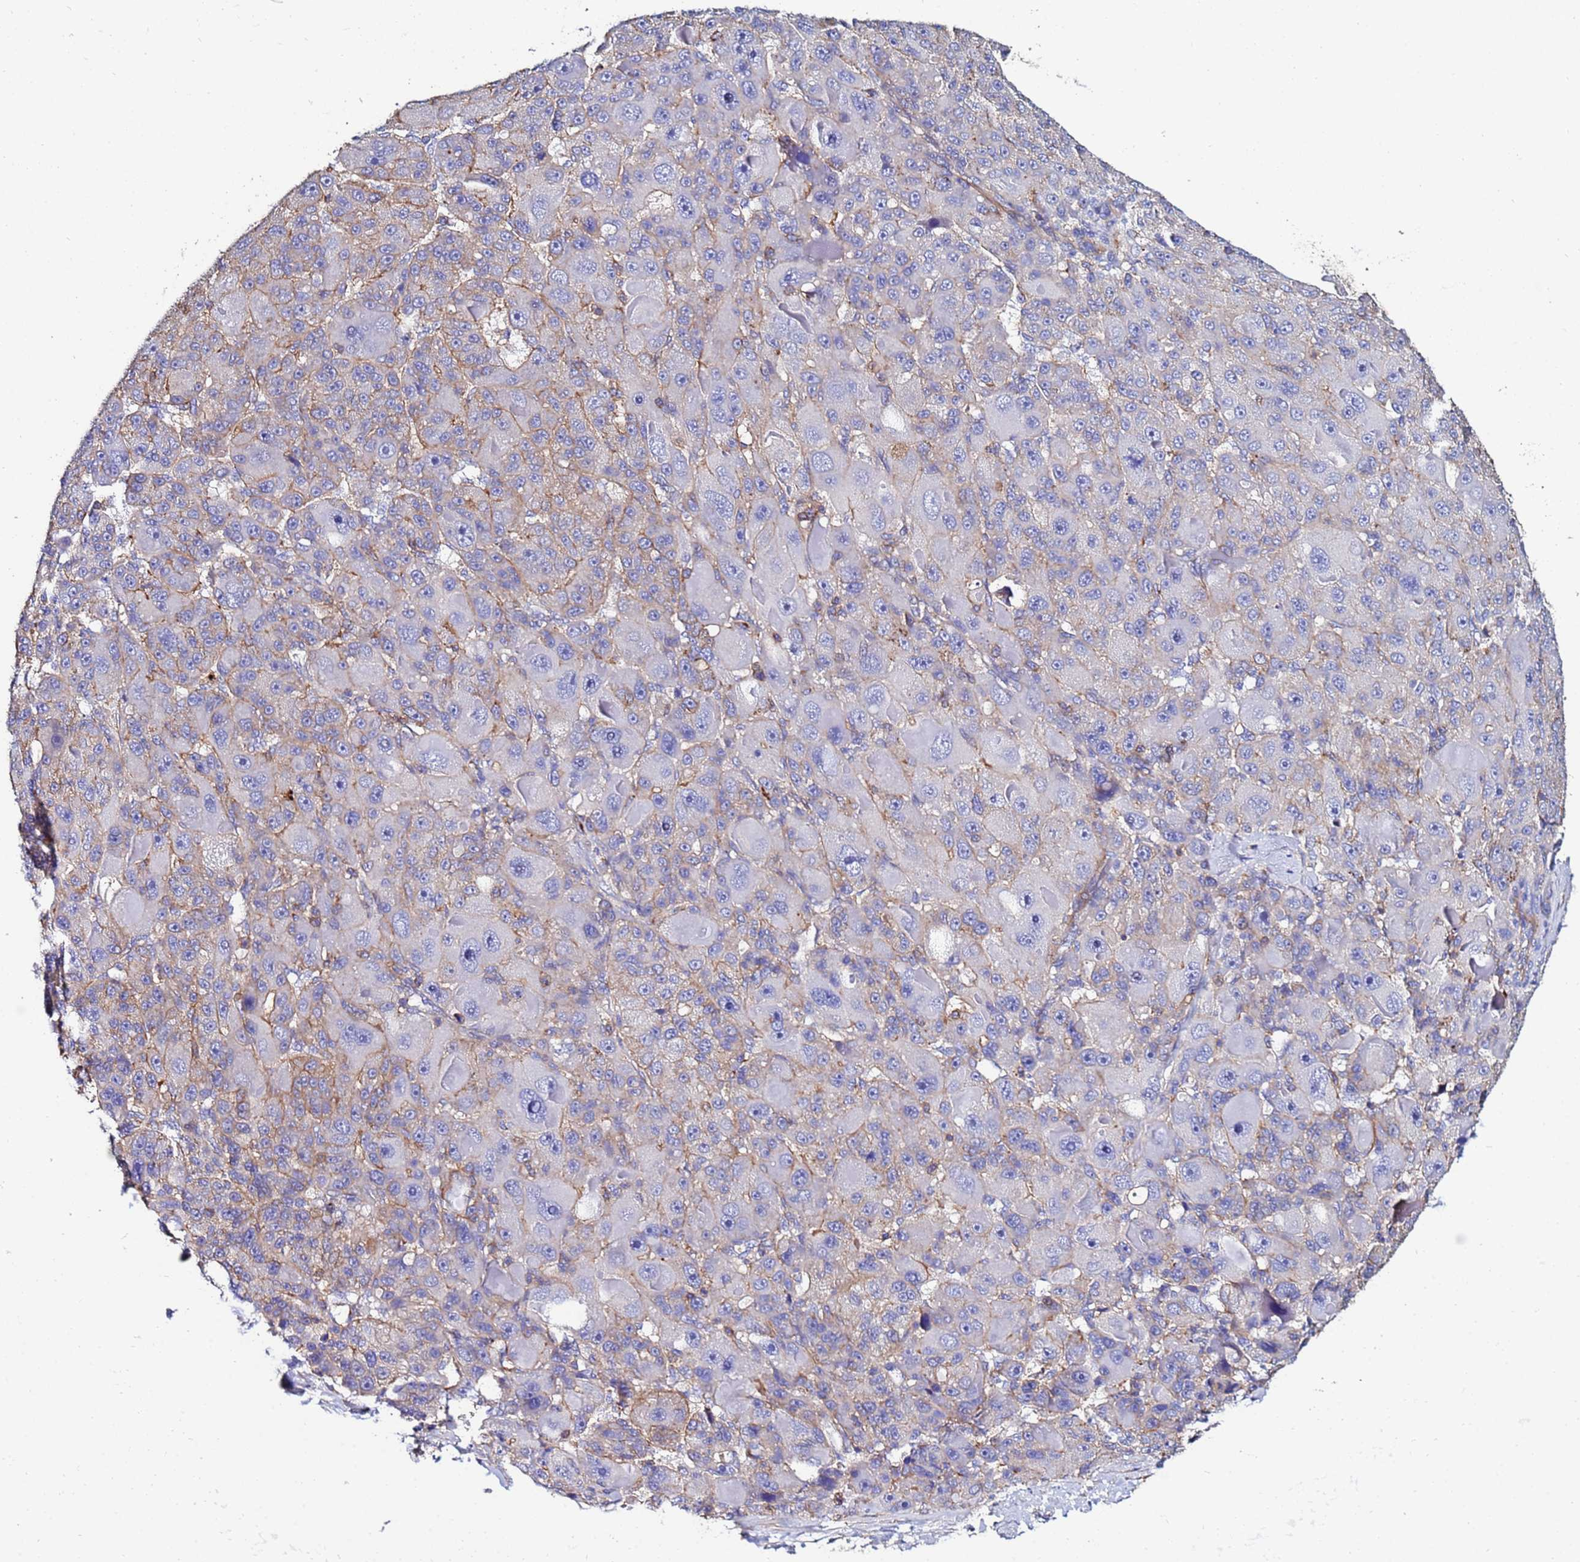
{"staining": {"intensity": "weak", "quantity": "<25%", "location": "cytoplasmic/membranous"}, "tissue": "liver cancer", "cell_type": "Tumor cells", "image_type": "cancer", "snomed": [{"axis": "morphology", "description": "Carcinoma, Hepatocellular, NOS"}, {"axis": "topography", "description": "Liver"}], "caption": "DAB immunohistochemical staining of human liver cancer (hepatocellular carcinoma) reveals no significant positivity in tumor cells.", "gene": "POTEE", "patient": {"sex": "male", "age": 76}}